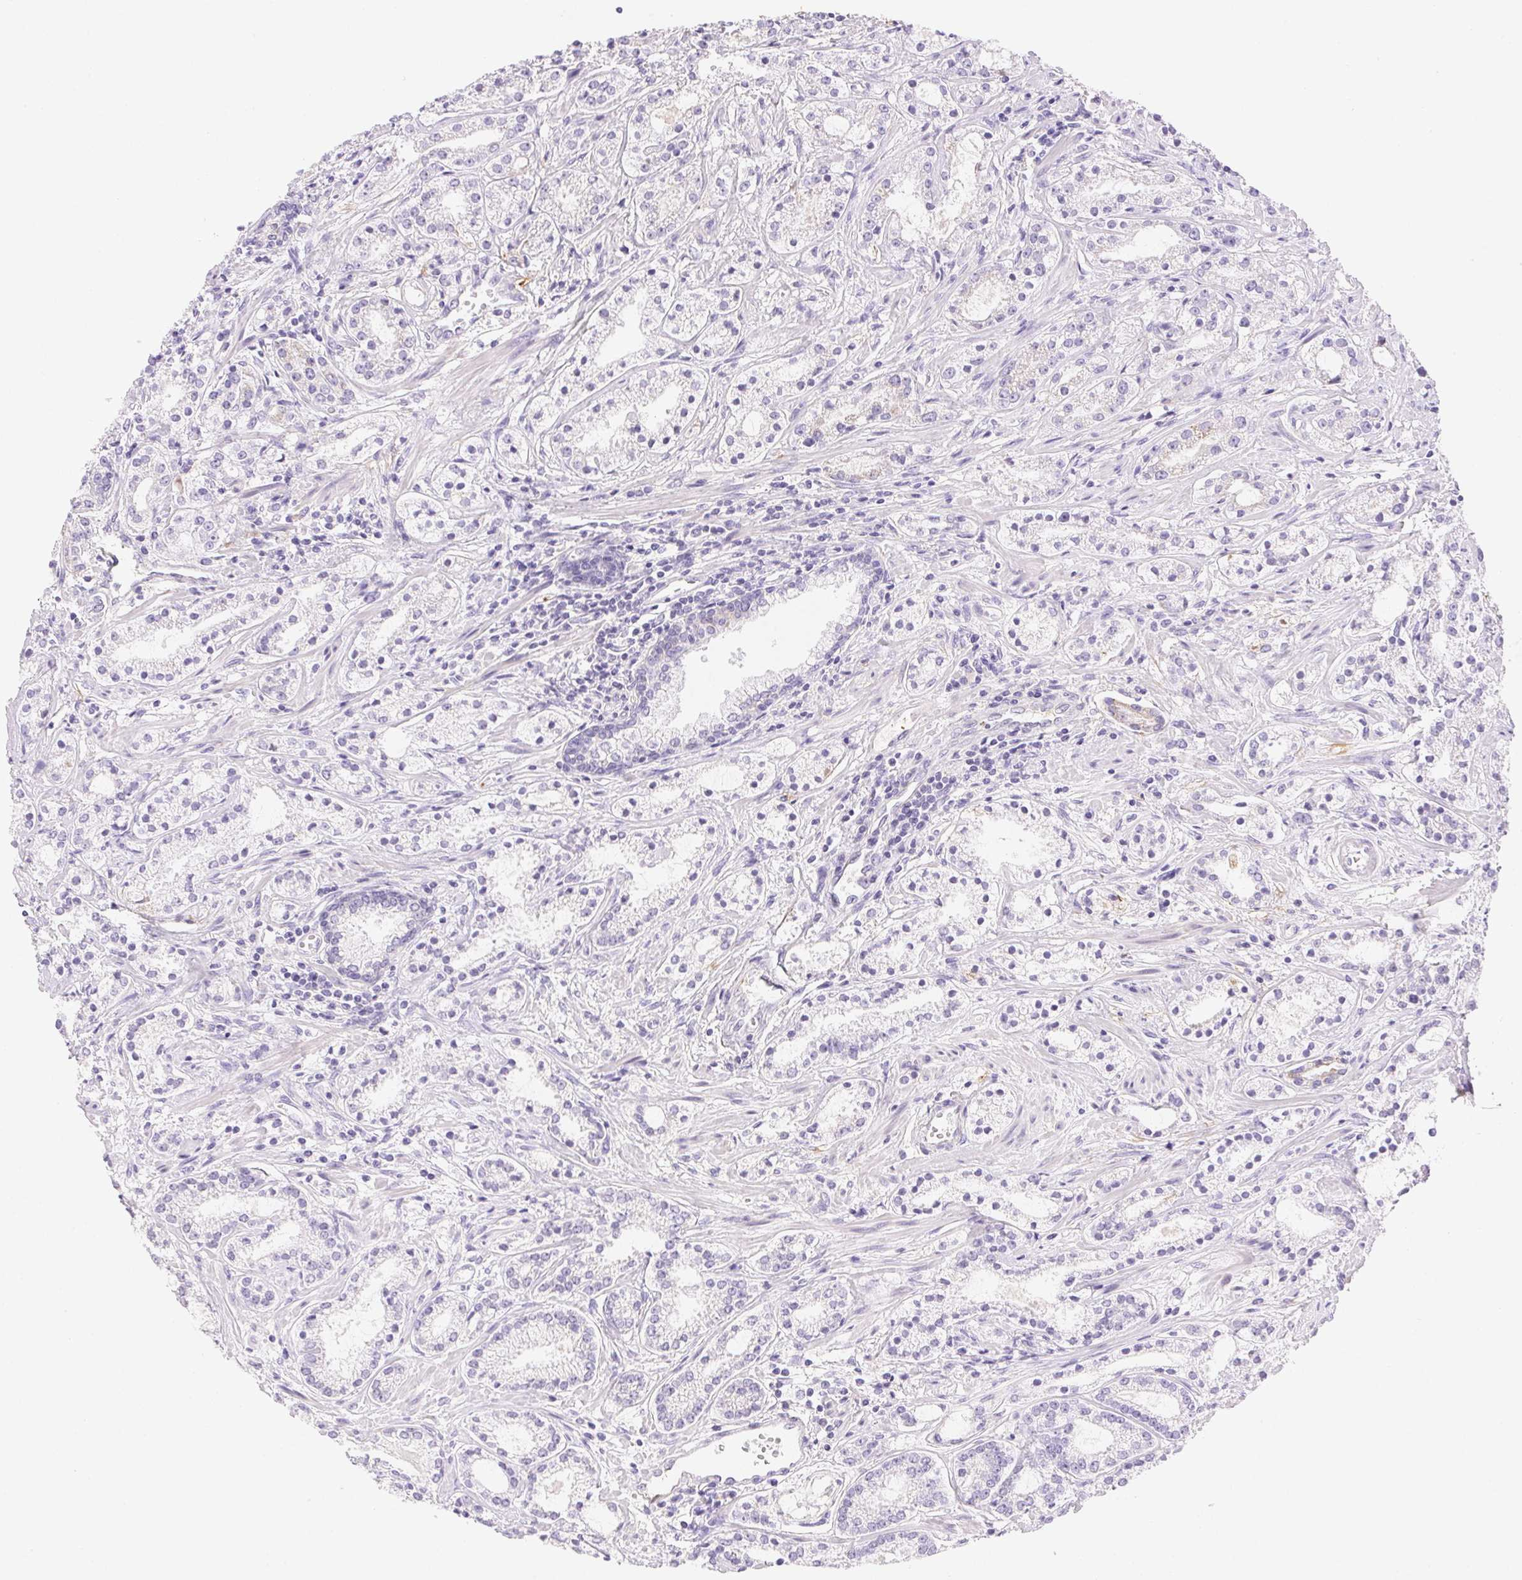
{"staining": {"intensity": "negative", "quantity": "none", "location": "none"}, "tissue": "prostate cancer", "cell_type": "Tumor cells", "image_type": "cancer", "snomed": [{"axis": "morphology", "description": "Adenocarcinoma, Medium grade"}, {"axis": "topography", "description": "Prostate"}], "caption": "High power microscopy photomicrograph of an immunohistochemistry (IHC) histopathology image of prostate cancer (adenocarcinoma (medium-grade)), revealing no significant staining in tumor cells.", "gene": "FGA", "patient": {"sex": "male", "age": 57}}